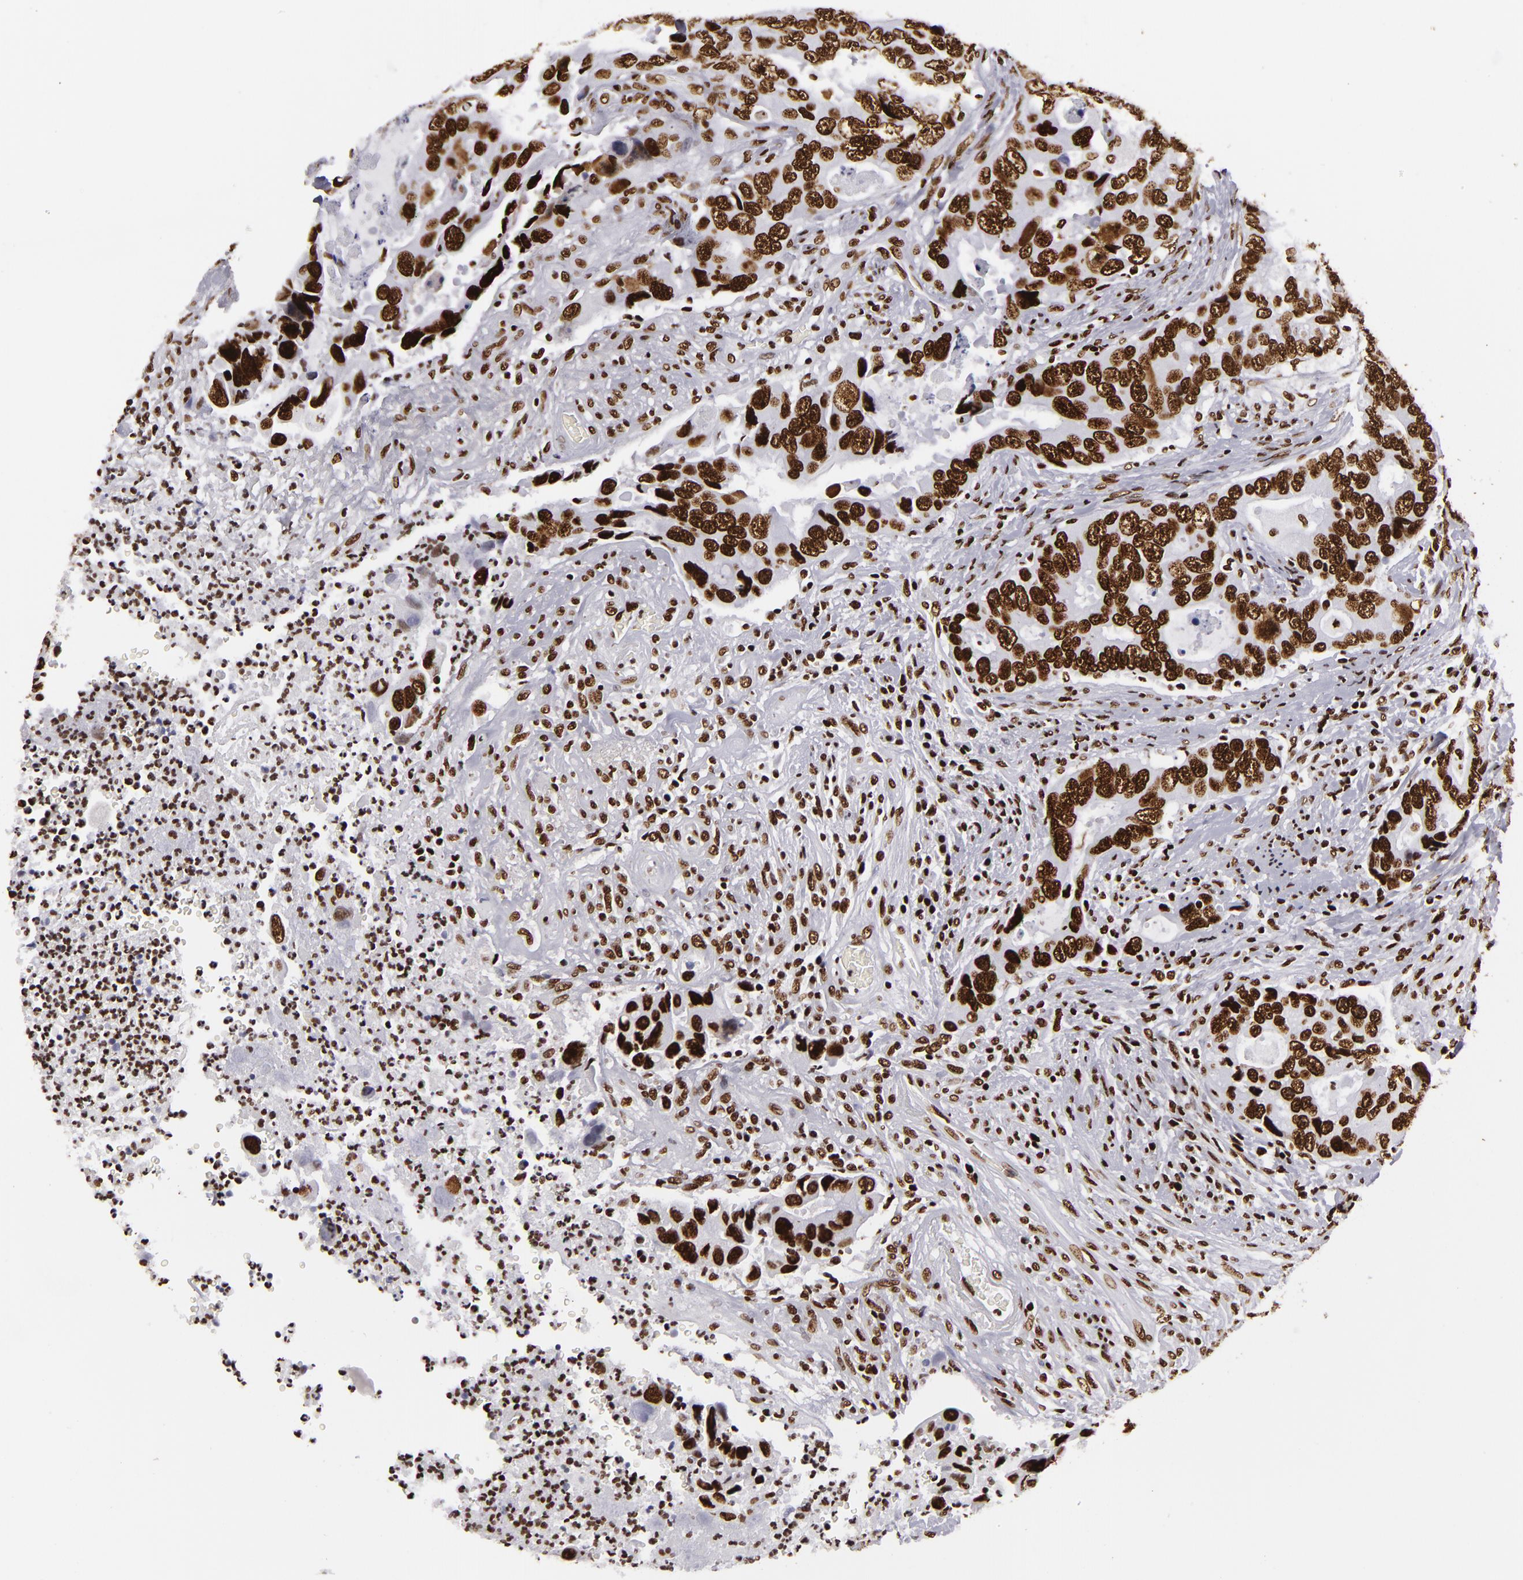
{"staining": {"intensity": "strong", "quantity": ">75%", "location": "nuclear"}, "tissue": "colorectal cancer", "cell_type": "Tumor cells", "image_type": "cancer", "snomed": [{"axis": "morphology", "description": "Adenocarcinoma, NOS"}, {"axis": "topography", "description": "Rectum"}], "caption": "Immunohistochemical staining of colorectal adenocarcinoma demonstrates high levels of strong nuclear expression in approximately >75% of tumor cells.", "gene": "SAFB", "patient": {"sex": "female", "age": 67}}